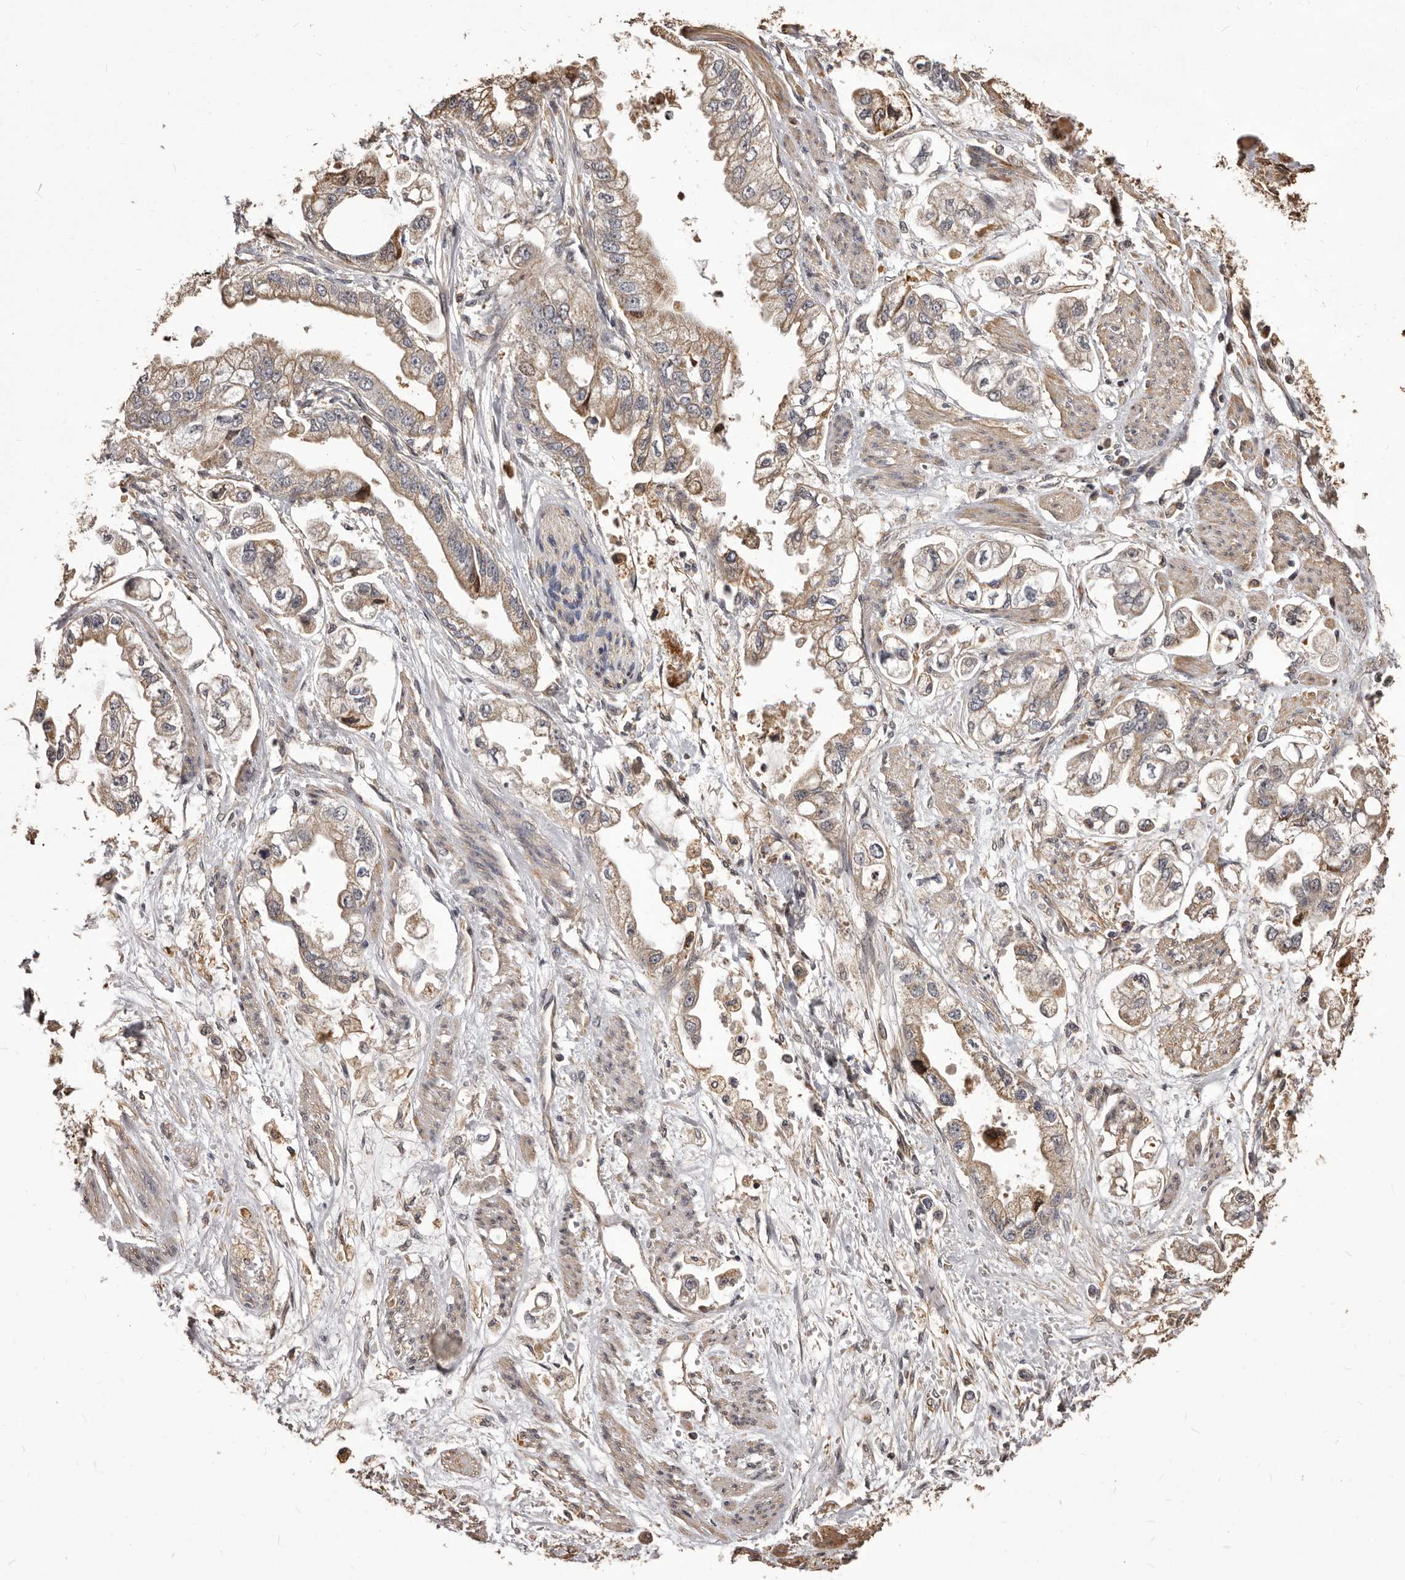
{"staining": {"intensity": "weak", "quantity": "25%-75%", "location": "cytoplasmic/membranous"}, "tissue": "stomach cancer", "cell_type": "Tumor cells", "image_type": "cancer", "snomed": [{"axis": "morphology", "description": "Adenocarcinoma, NOS"}, {"axis": "topography", "description": "Stomach"}], "caption": "There is low levels of weak cytoplasmic/membranous staining in tumor cells of adenocarcinoma (stomach), as demonstrated by immunohistochemical staining (brown color).", "gene": "ALPK1", "patient": {"sex": "male", "age": 62}}